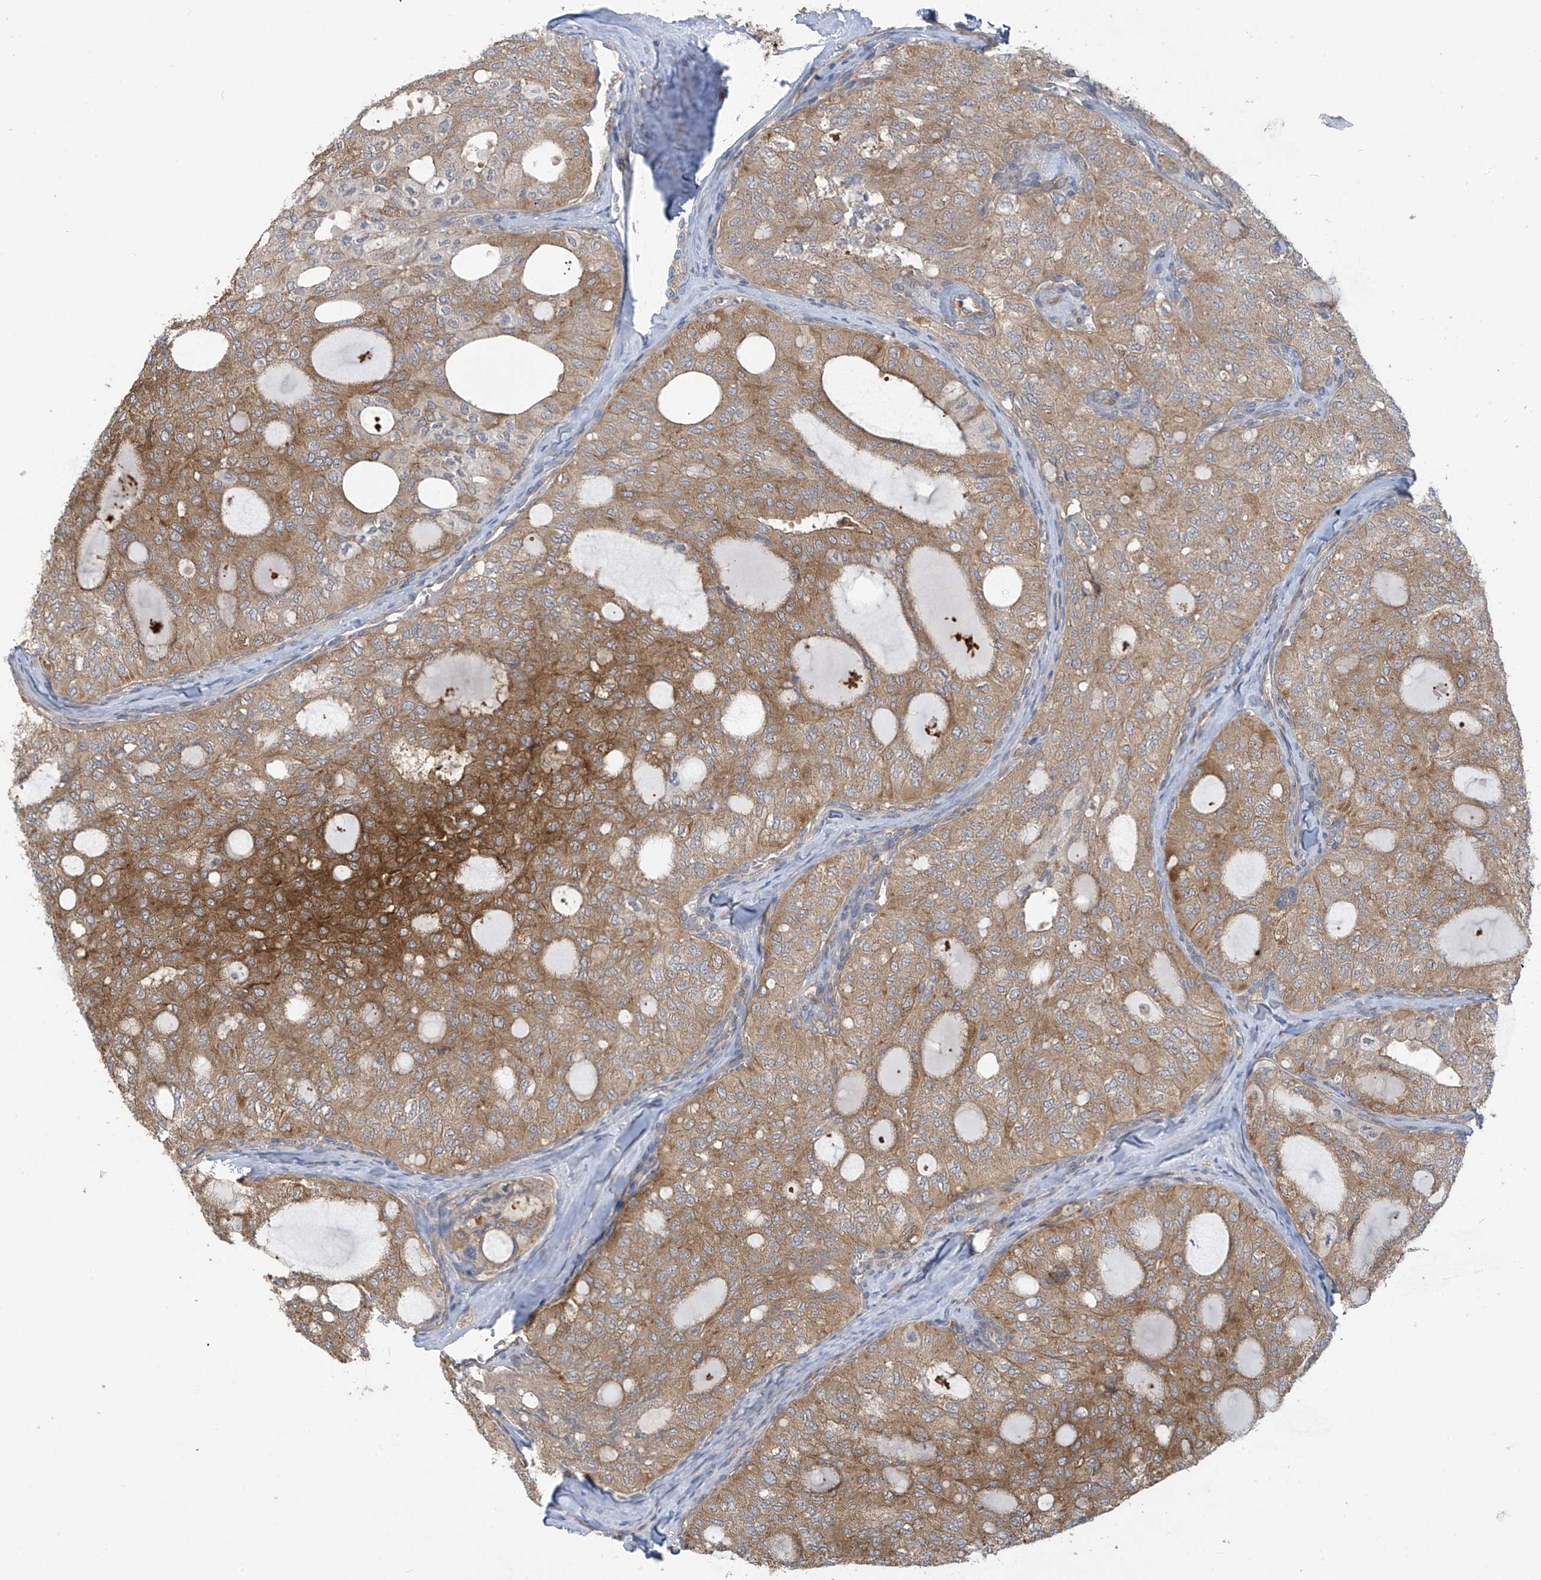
{"staining": {"intensity": "moderate", "quantity": ">75%", "location": "cytoplasmic/membranous"}, "tissue": "thyroid cancer", "cell_type": "Tumor cells", "image_type": "cancer", "snomed": [{"axis": "morphology", "description": "Follicular adenoma carcinoma, NOS"}, {"axis": "topography", "description": "Thyroid gland"}], "caption": "Thyroid cancer (follicular adenoma carcinoma) tissue reveals moderate cytoplasmic/membranous positivity in approximately >75% of tumor cells", "gene": "ADI1", "patient": {"sex": "male", "age": 75}}